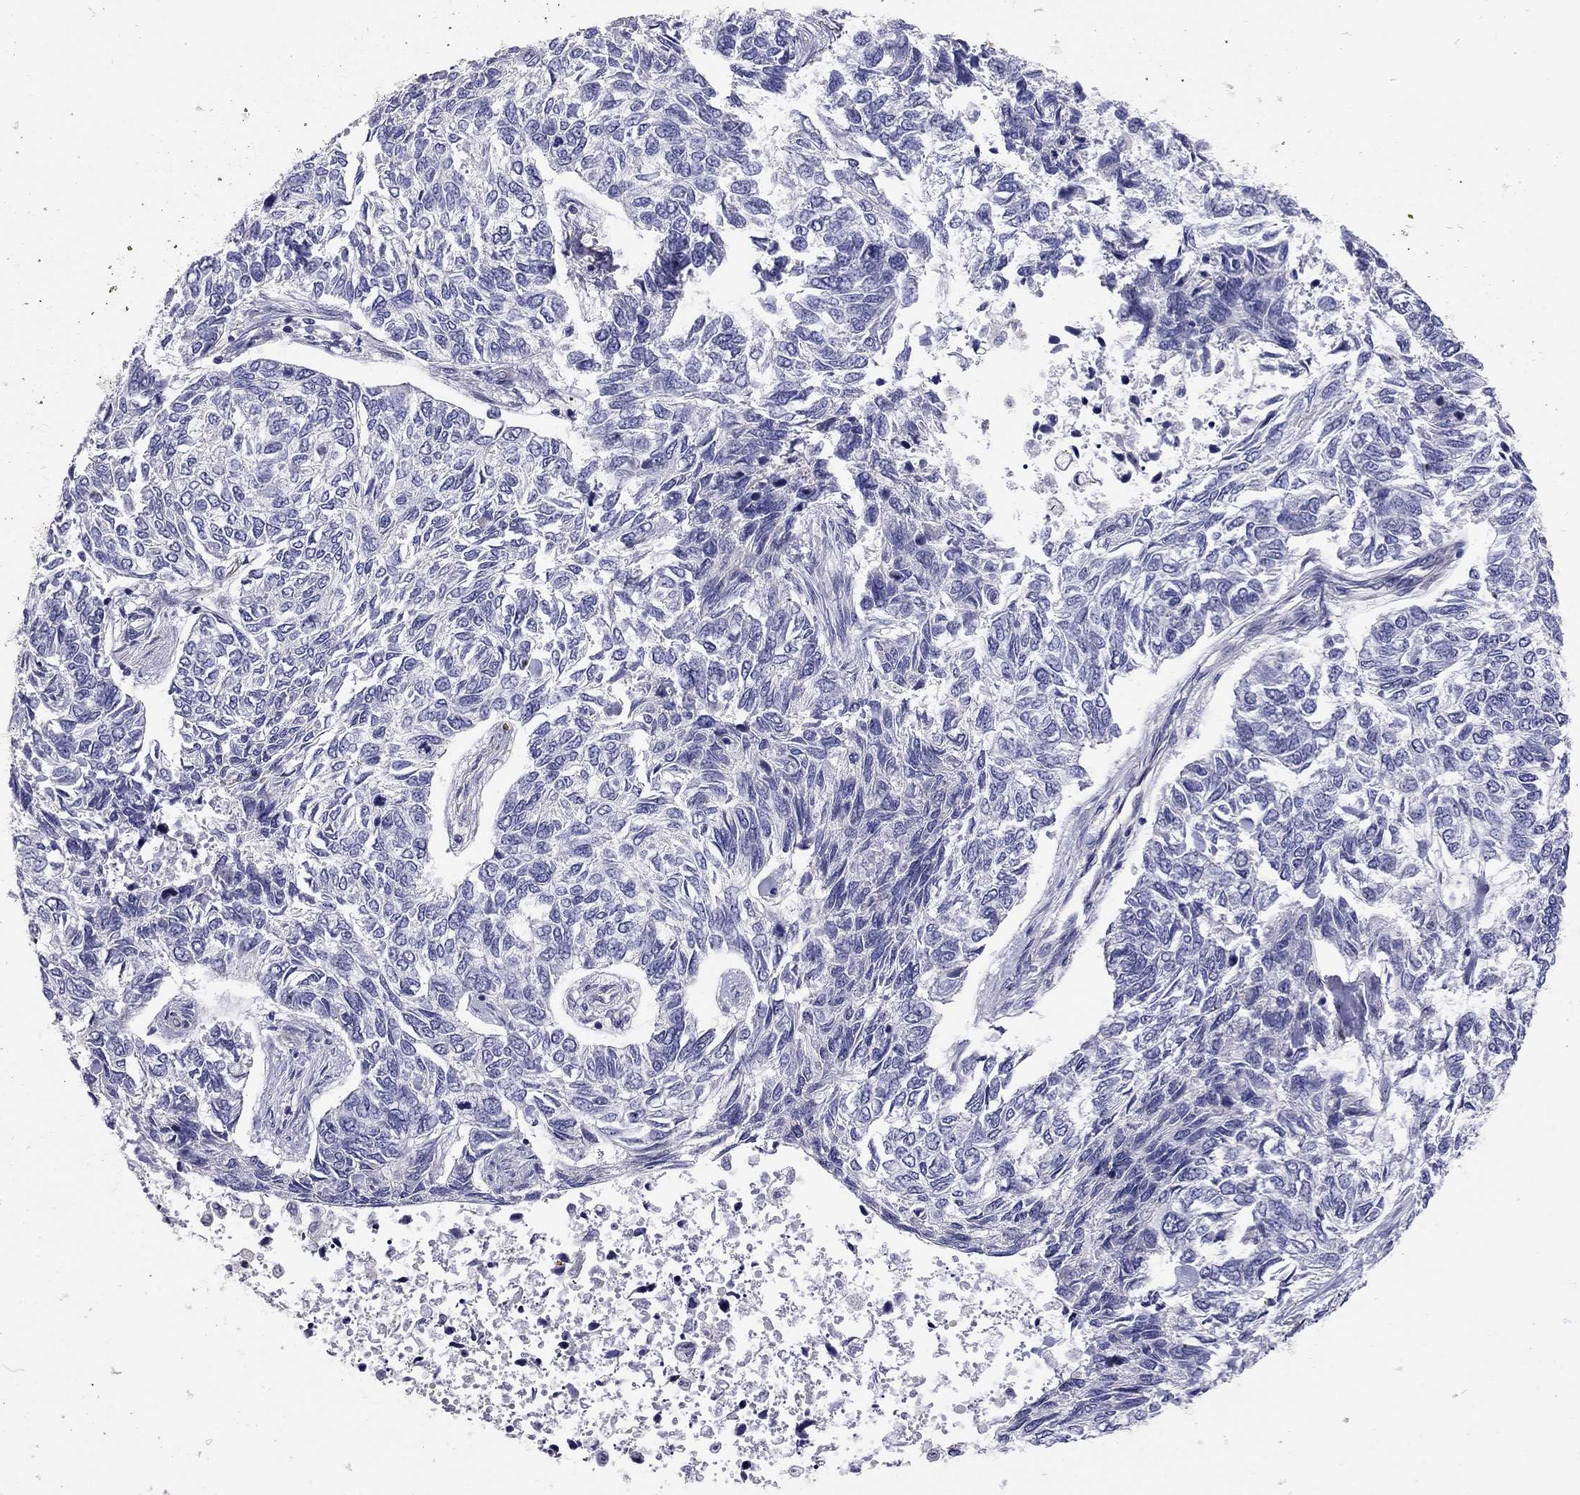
{"staining": {"intensity": "negative", "quantity": "none", "location": "none"}, "tissue": "skin cancer", "cell_type": "Tumor cells", "image_type": "cancer", "snomed": [{"axis": "morphology", "description": "Basal cell carcinoma"}, {"axis": "topography", "description": "Skin"}], "caption": "Human skin cancer stained for a protein using immunohistochemistry displays no positivity in tumor cells.", "gene": "SCARB1", "patient": {"sex": "female", "age": 65}}